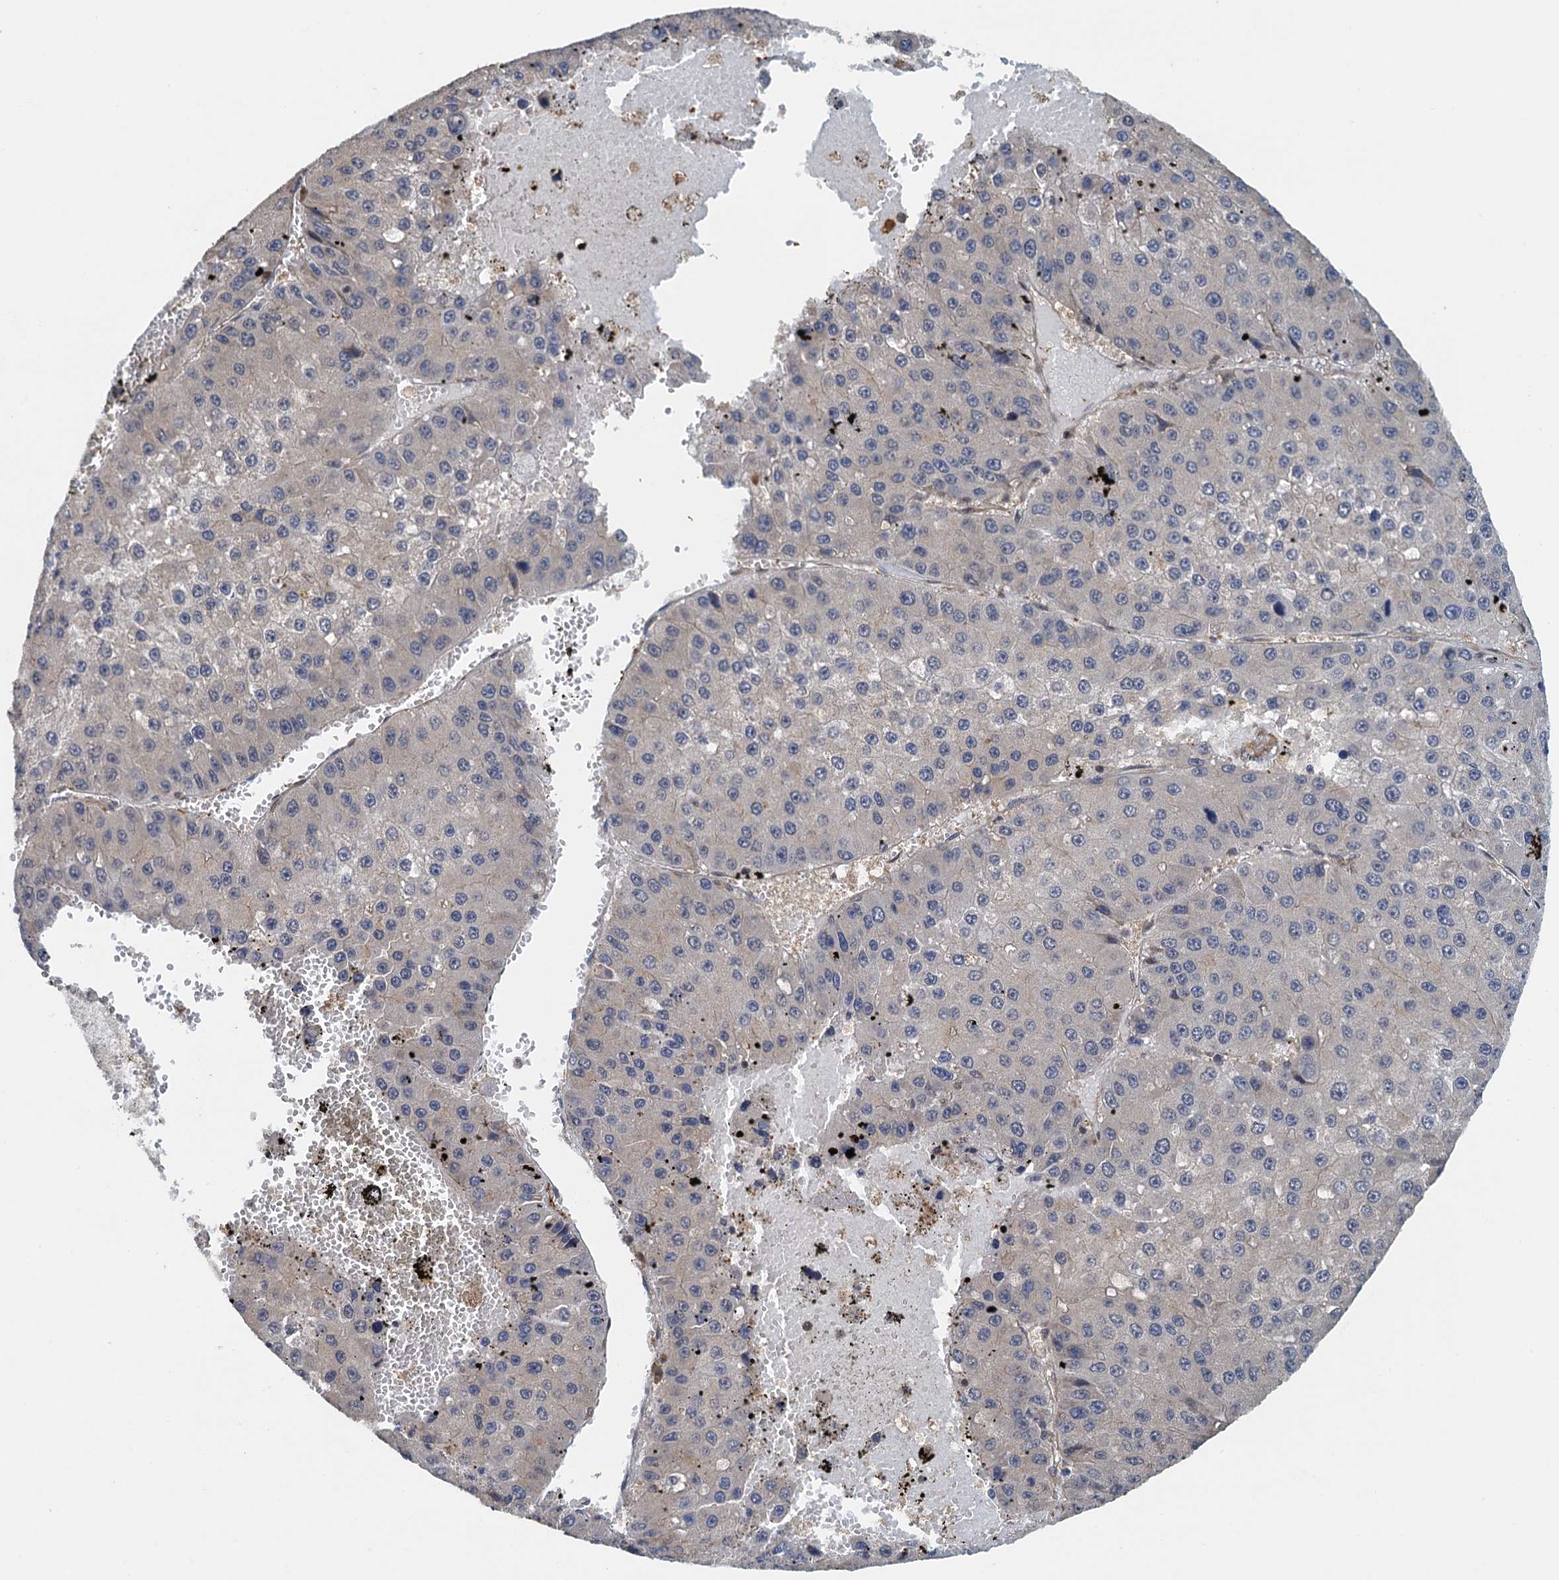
{"staining": {"intensity": "negative", "quantity": "none", "location": "none"}, "tissue": "liver cancer", "cell_type": "Tumor cells", "image_type": "cancer", "snomed": [{"axis": "morphology", "description": "Carcinoma, Hepatocellular, NOS"}, {"axis": "topography", "description": "Liver"}], "caption": "There is no significant expression in tumor cells of hepatocellular carcinoma (liver).", "gene": "MEAK7", "patient": {"sex": "female", "age": 73}}